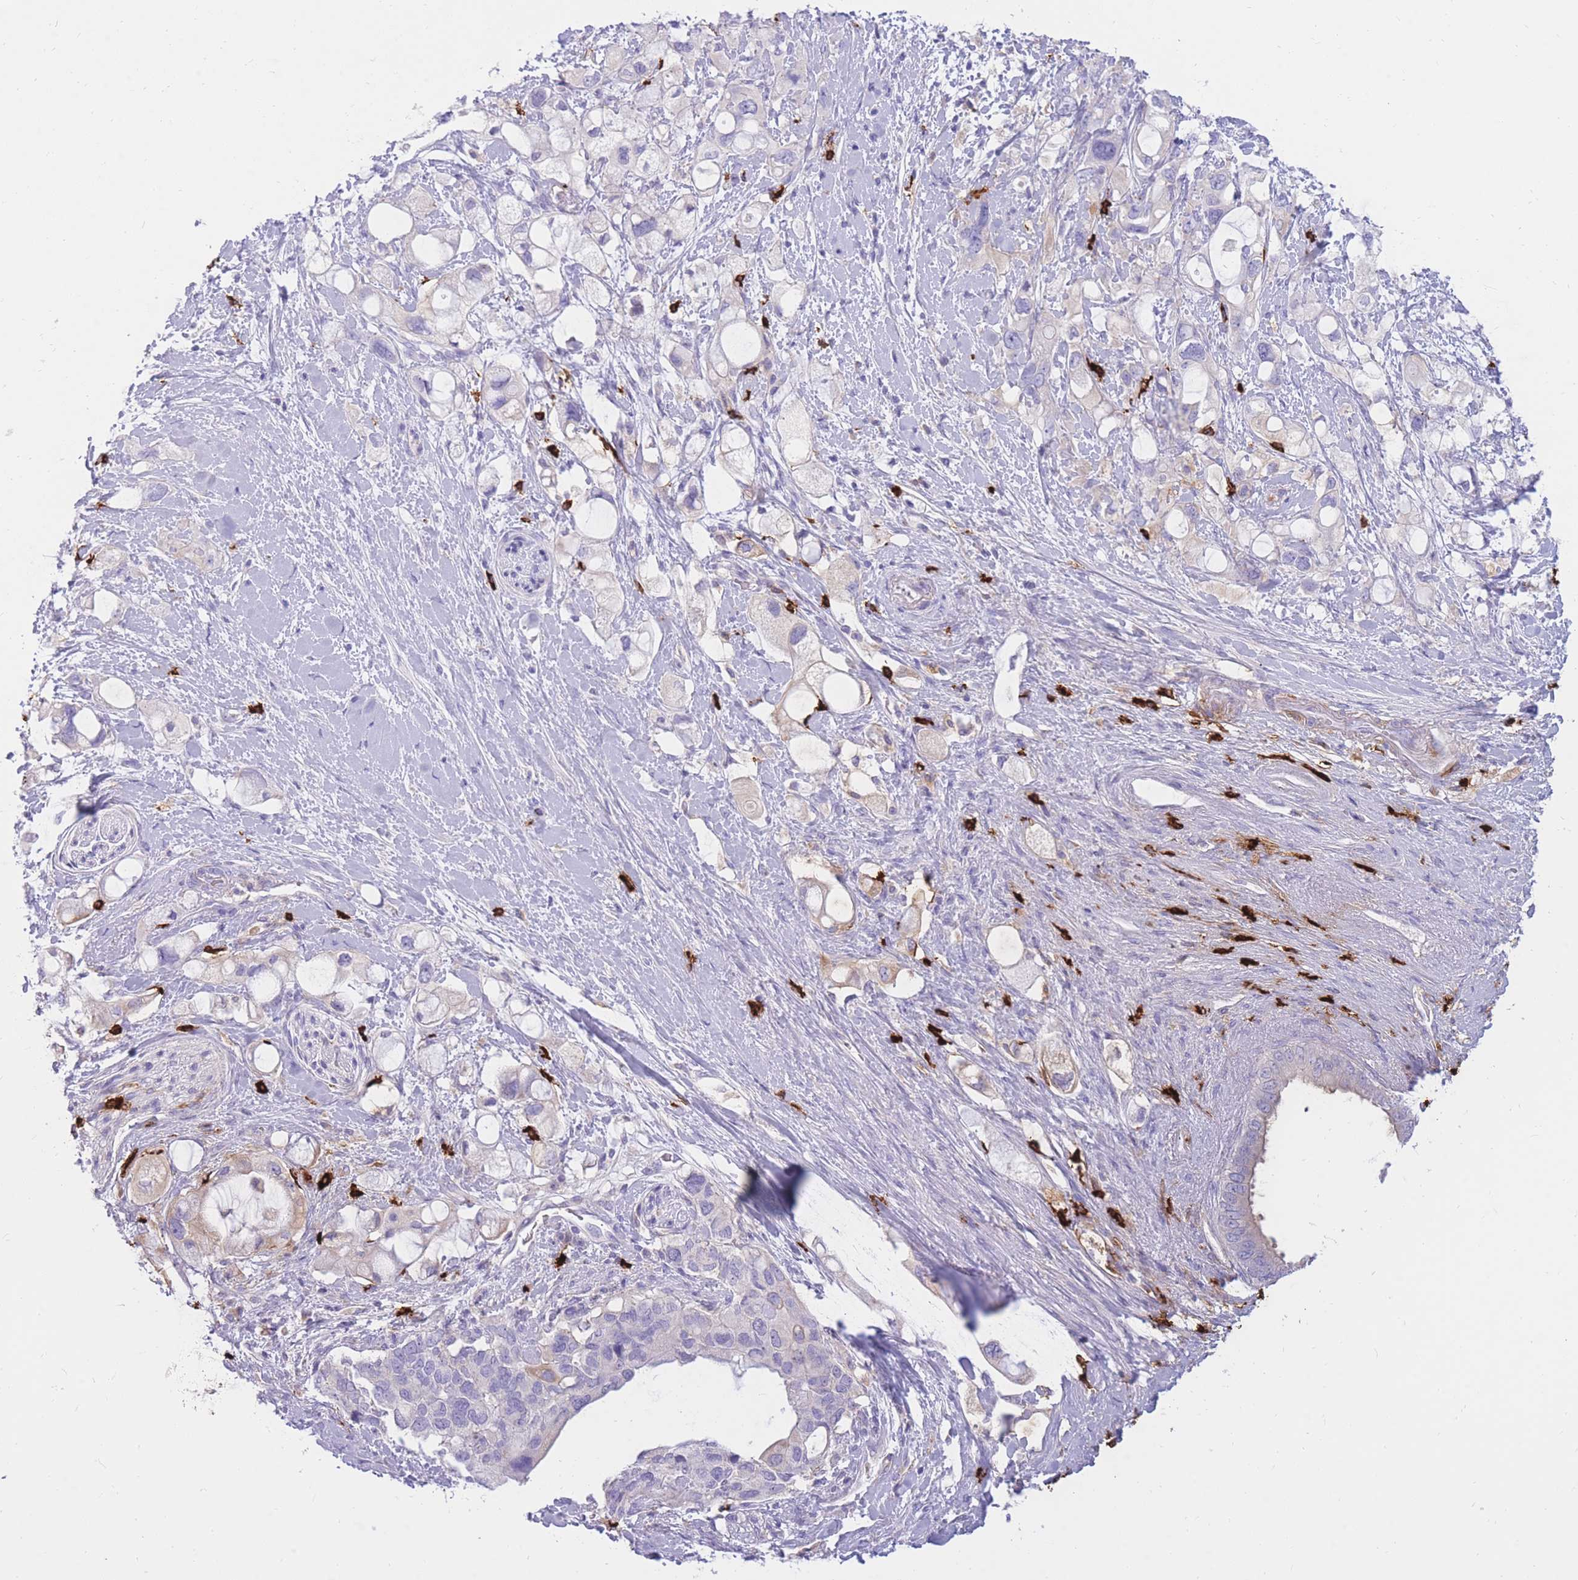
{"staining": {"intensity": "moderate", "quantity": "<25%", "location": "cytoplasmic/membranous"}, "tissue": "pancreatic cancer", "cell_type": "Tumor cells", "image_type": "cancer", "snomed": [{"axis": "morphology", "description": "Adenocarcinoma, NOS"}, {"axis": "topography", "description": "Pancreas"}], "caption": "Pancreatic cancer tissue shows moderate cytoplasmic/membranous expression in about <25% of tumor cells, visualized by immunohistochemistry.", "gene": "TPSAB1", "patient": {"sex": "female", "age": 56}}